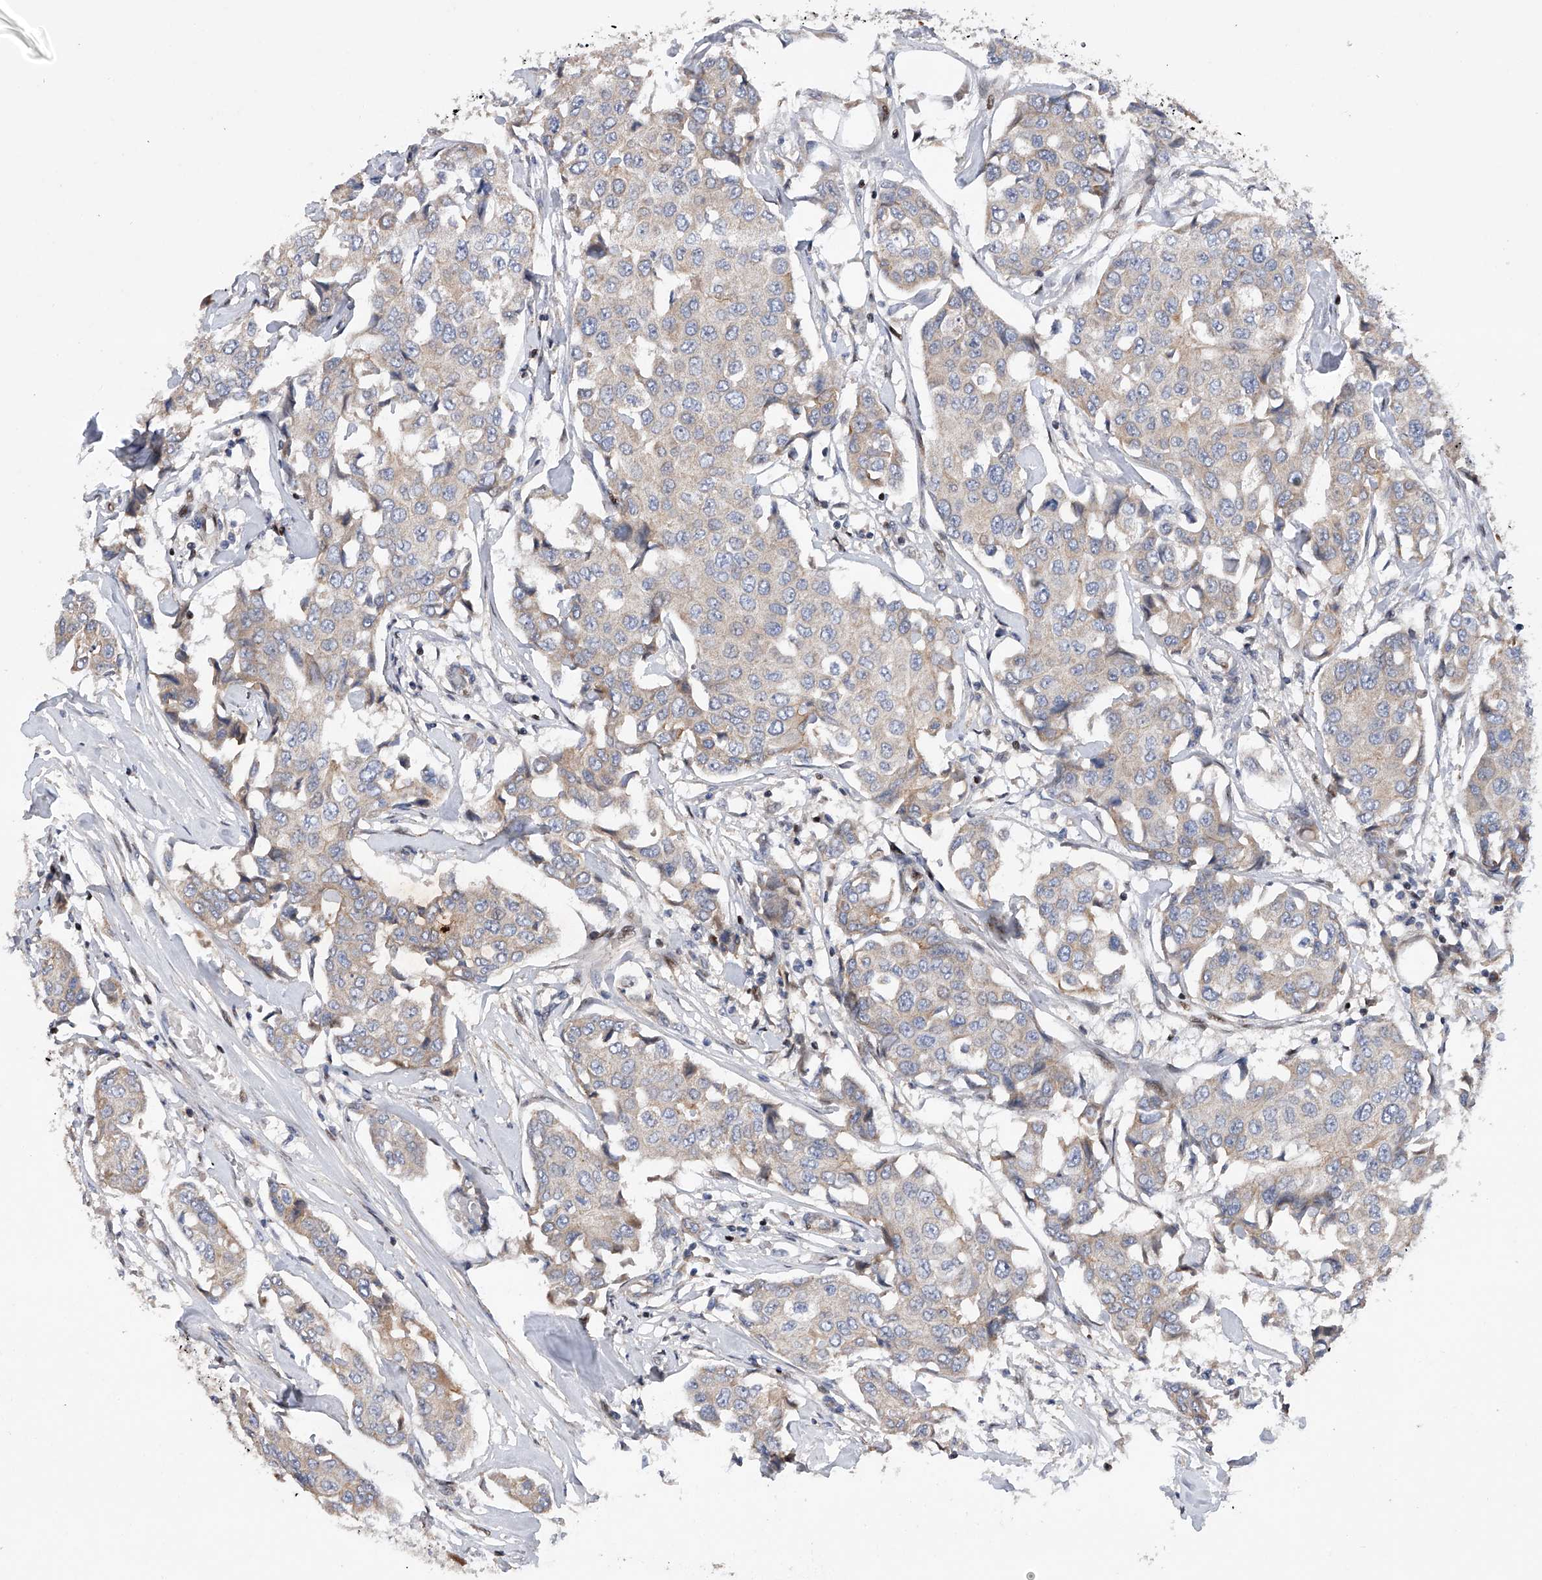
{"staining": {"intensity": "negative", "quantity": "none", "location": "none"}, "tissue": "breast cancer", "cell_type": "Tumor cells", "image_type": "cancer", "snomed": [{"axis": "morphology", "description": "Duct carcinoma"}, {"axis": "topography", "description": "Breast"}], "caption": "A high-resolution image shows immunohistochemistry staining of breast cancer, which exhibits no significant positivity in tumor cells. (Stains: DAB immunohistochemistry (IHC) with hematoxylin counter stain, Microscopy: brightfield microscopy at high magnification).", "gene": "CDH12", "patient": {"sex": "female", "age": 80}}